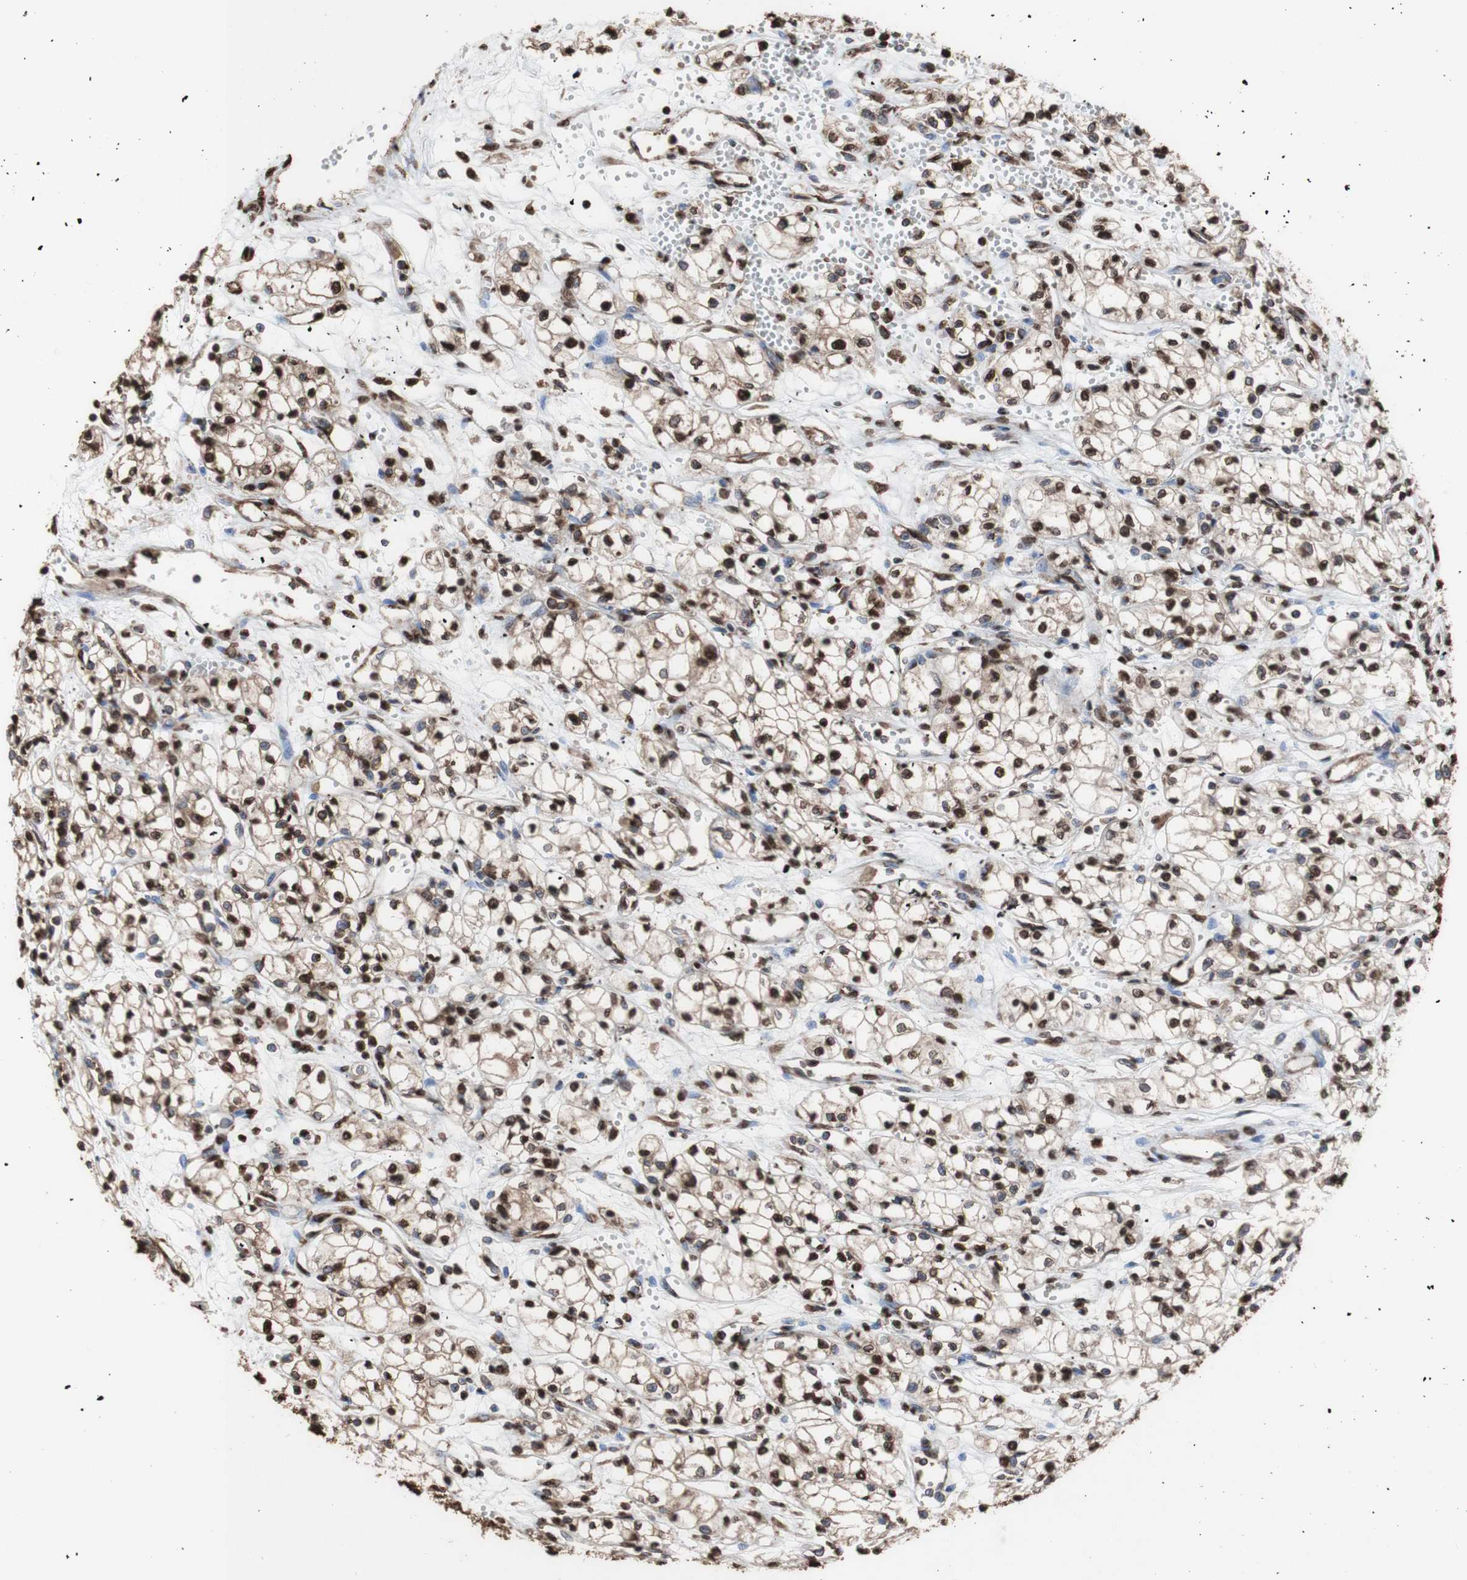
{"staining": {"intensity": "strong", "quantity": ">75%", "location": "cytoplasmic/membranous,nuclear"}, "tissue": "renal cancer", "cell_type": "Tumor cells", "image_type": "cancer", "snomed": [{"axis": "morphology", "description": "Normal tissue, NOS"}, {"axis": "morphology", "description": "Adenocarcinoma, NOS"}, {"axis": "topography", "description": "Kidney"}], "caption": "This histopathology image displays renal cancer (adenocarcinoma) stained with IHC to label a protein in brown. The cytoplasmic/membranous and nuclear of tumor cells show strong positivity for the protein. Nuclei are counter-stained blue.", "gene": "PIDD1", "patient": {"sex": "male", "age": 59}}